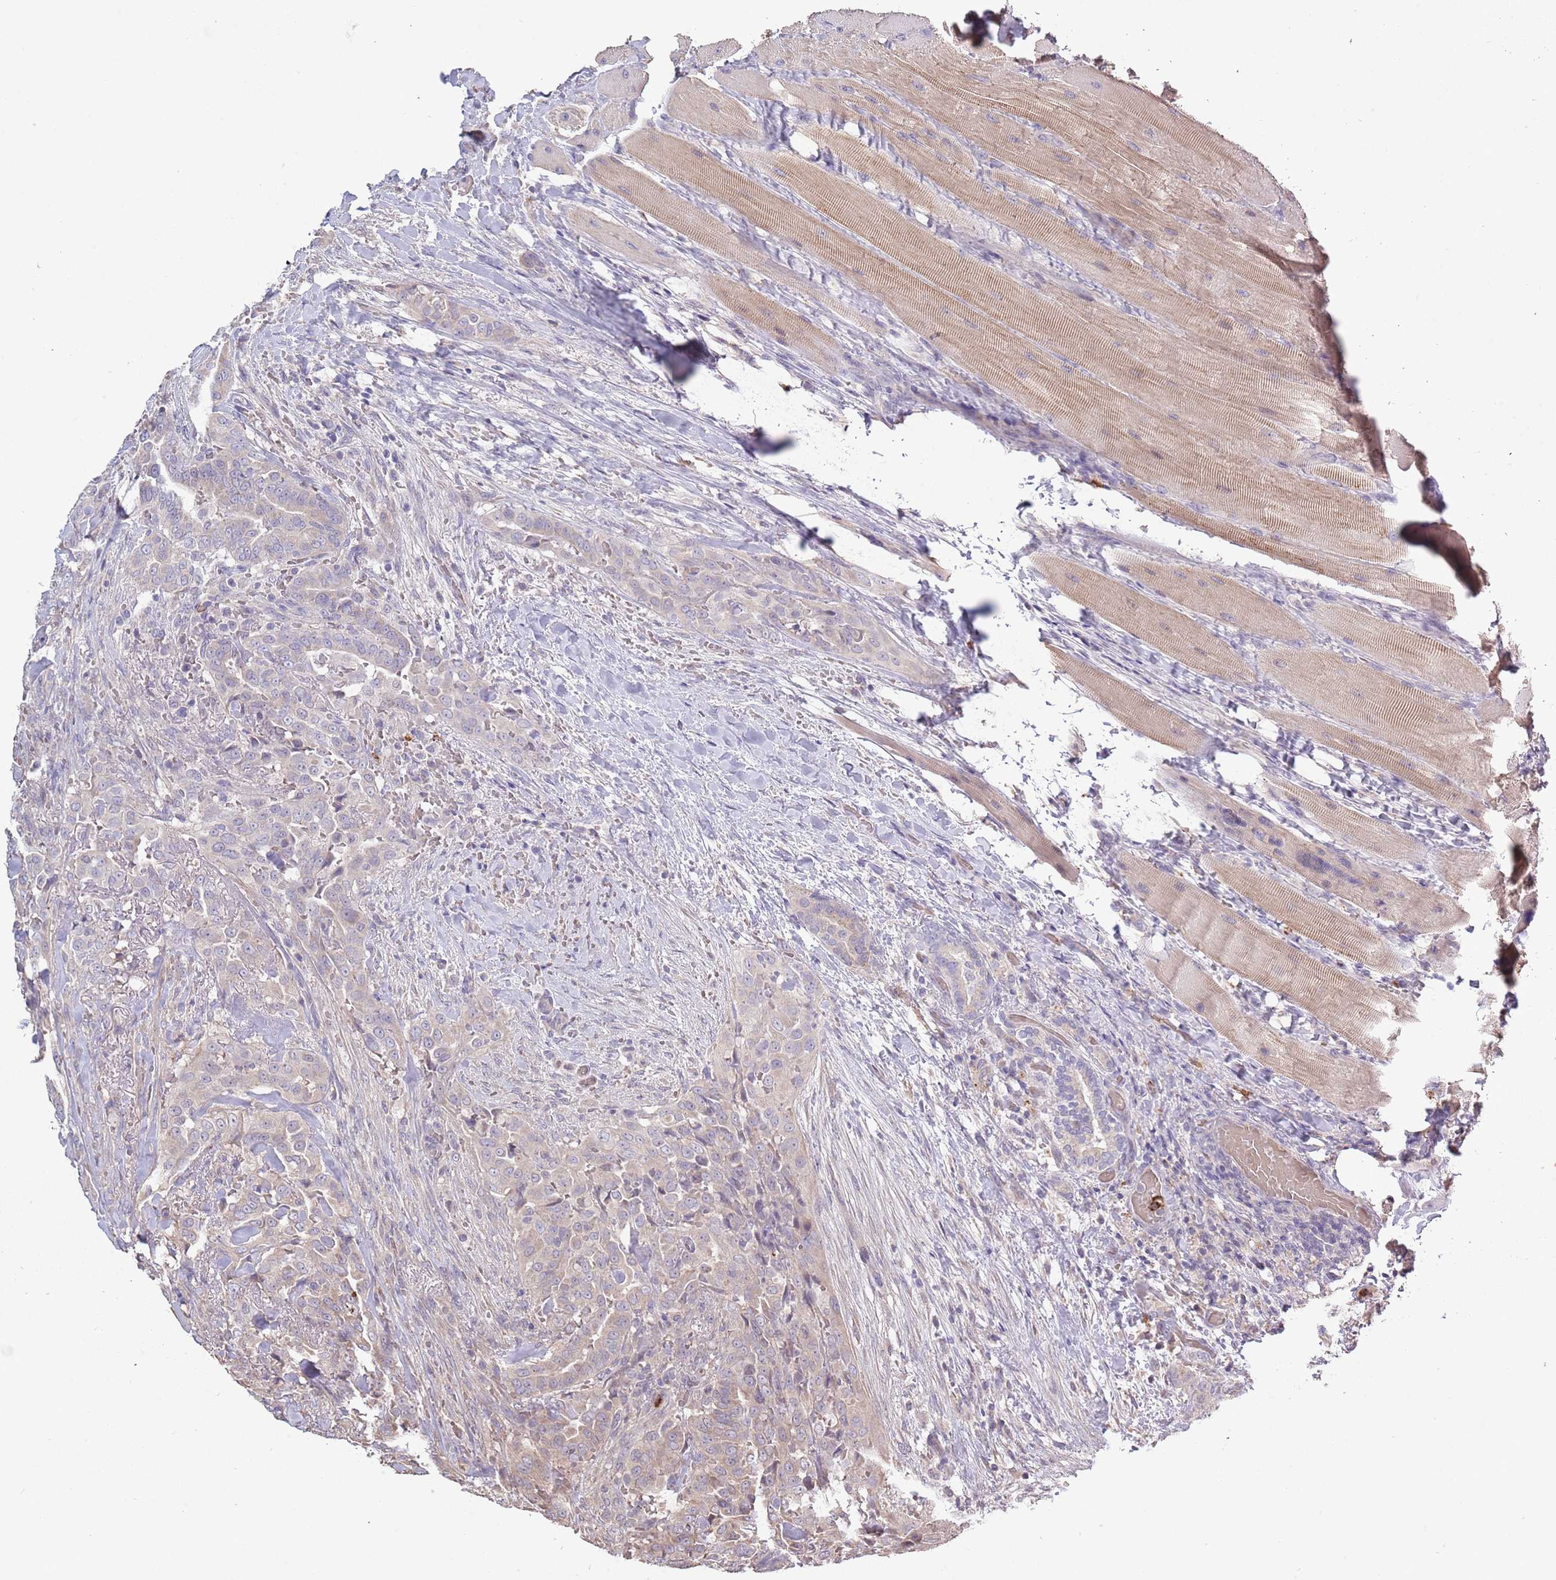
{"staining": {"intensity": "negative", "quantity": "none", "location": "none"}, "tissue": "thyroid cancer", "cell_type": "Tumor cells", "image_type": "cancer", "snomed": [{"axis": "morphology", "description": "Papillary adenocarcinoma, NOS"}, {"axis": "topography", "description": "Thyroid gland"}], "caption": "DAB immunohistochemical staining of thyroid cancer demonstrates no significant positivity in tumor cells. The staining was performed using DAB to visualize the protein expression in brown, while the nuclei were stained in blue with hematoxylin (Magnification: 20x).", "gene": "P2RY13", "patient": {"sex": "male", "age": 61}}